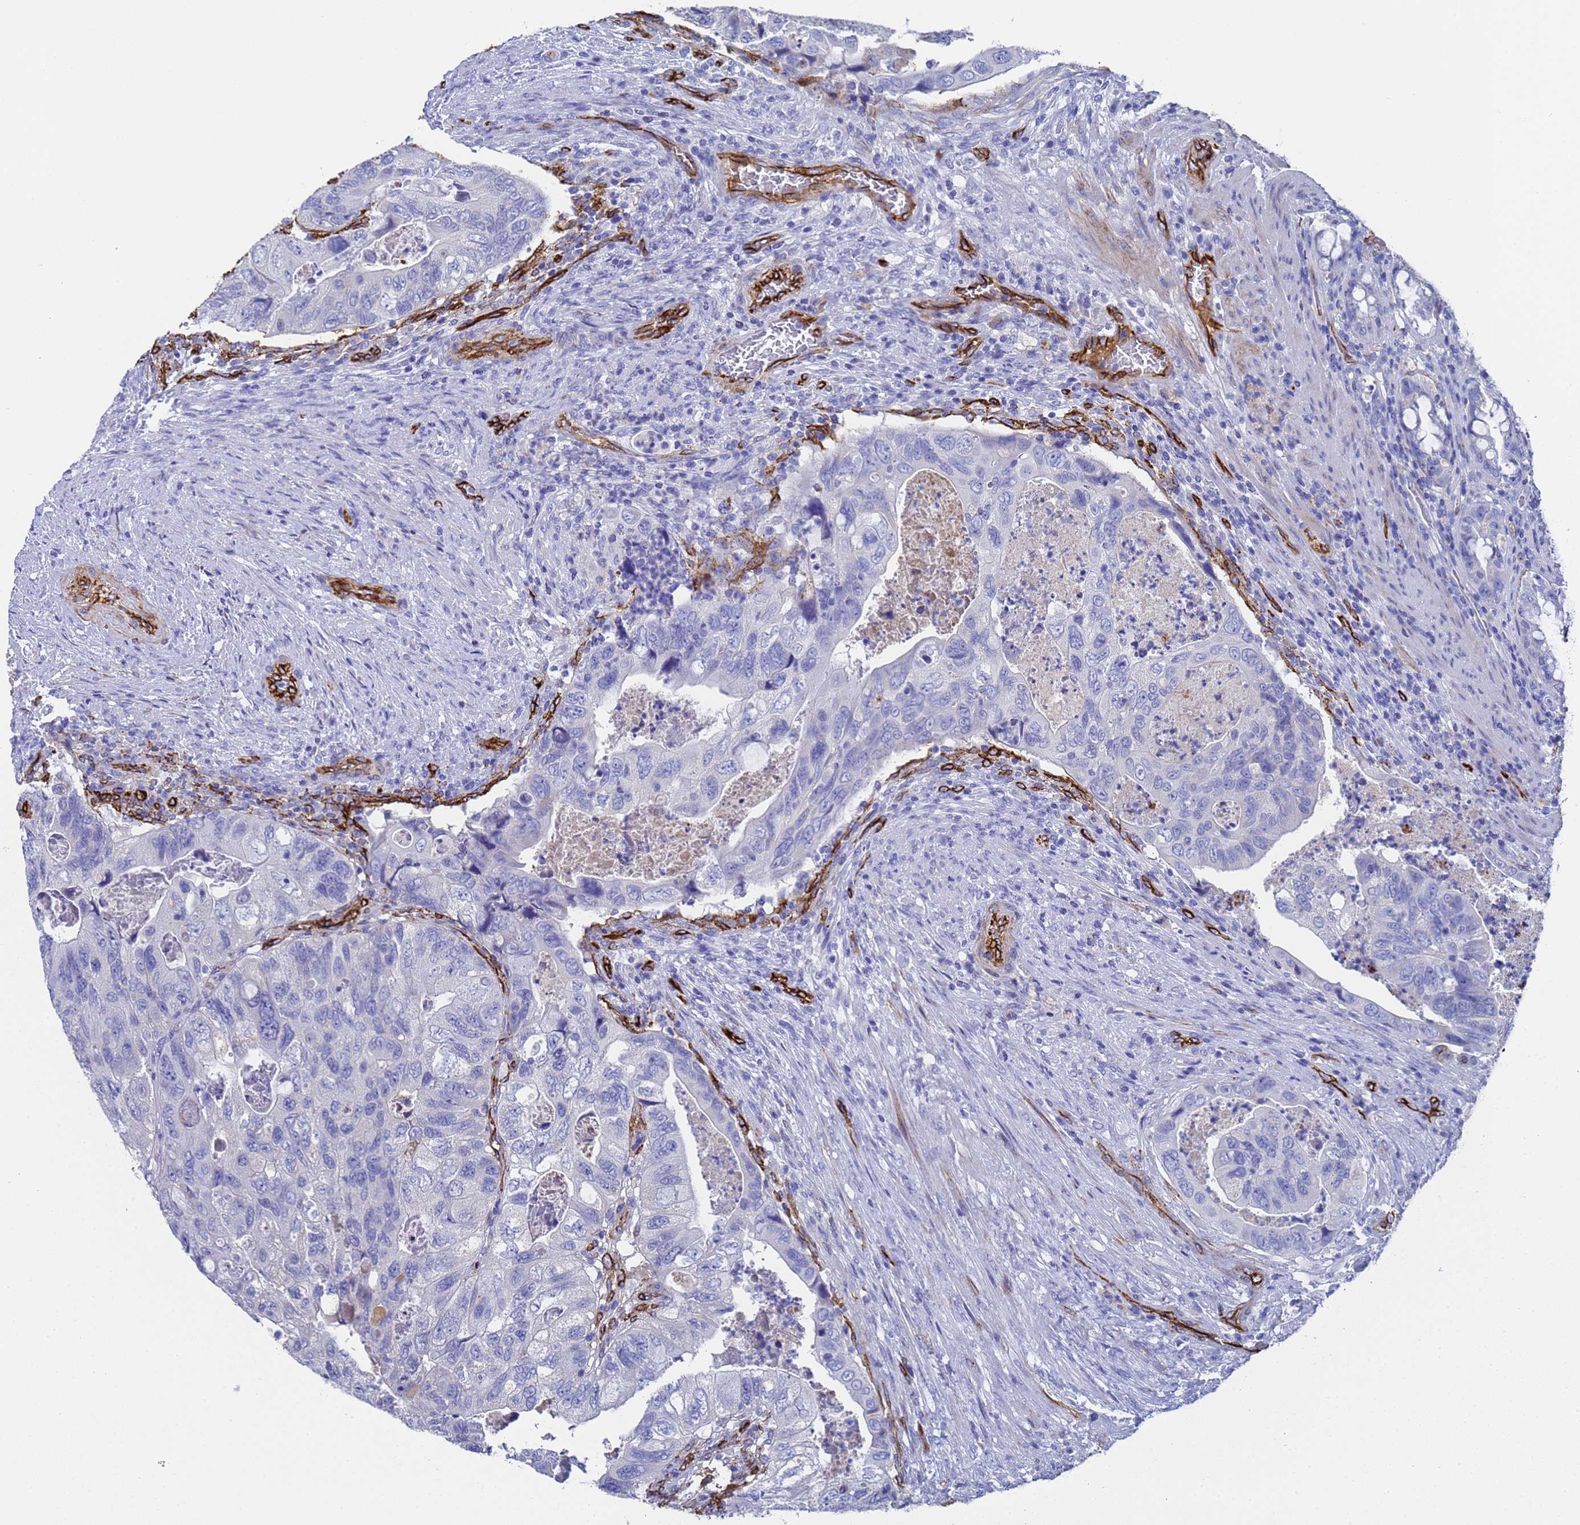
{"staining": {"intensity": "negative", "quantity": "none", "location": "none"}, "tissue": "colorectal cancer", "cell_type": "Tumor cells", "image_type": "cancer", "snomed": [{"axis": "morphology", "description": "Adenocarcinoma, NOS"}, {"axis": "topography", "description": "Rectum"}], "caption": "An IHC micrograph of adenocarcinoma (colorectal) is shown. There is no staining in tumor cells of adenocarcinoma (colorectal). The staining was performed using DAB to visualize the protein expression in brown, while the nuclei were stained in blue with hematoxylin (Magnification: 20x).", "gene": "ADIPOQ", "patient": {"sex": "male", "age": 63}}